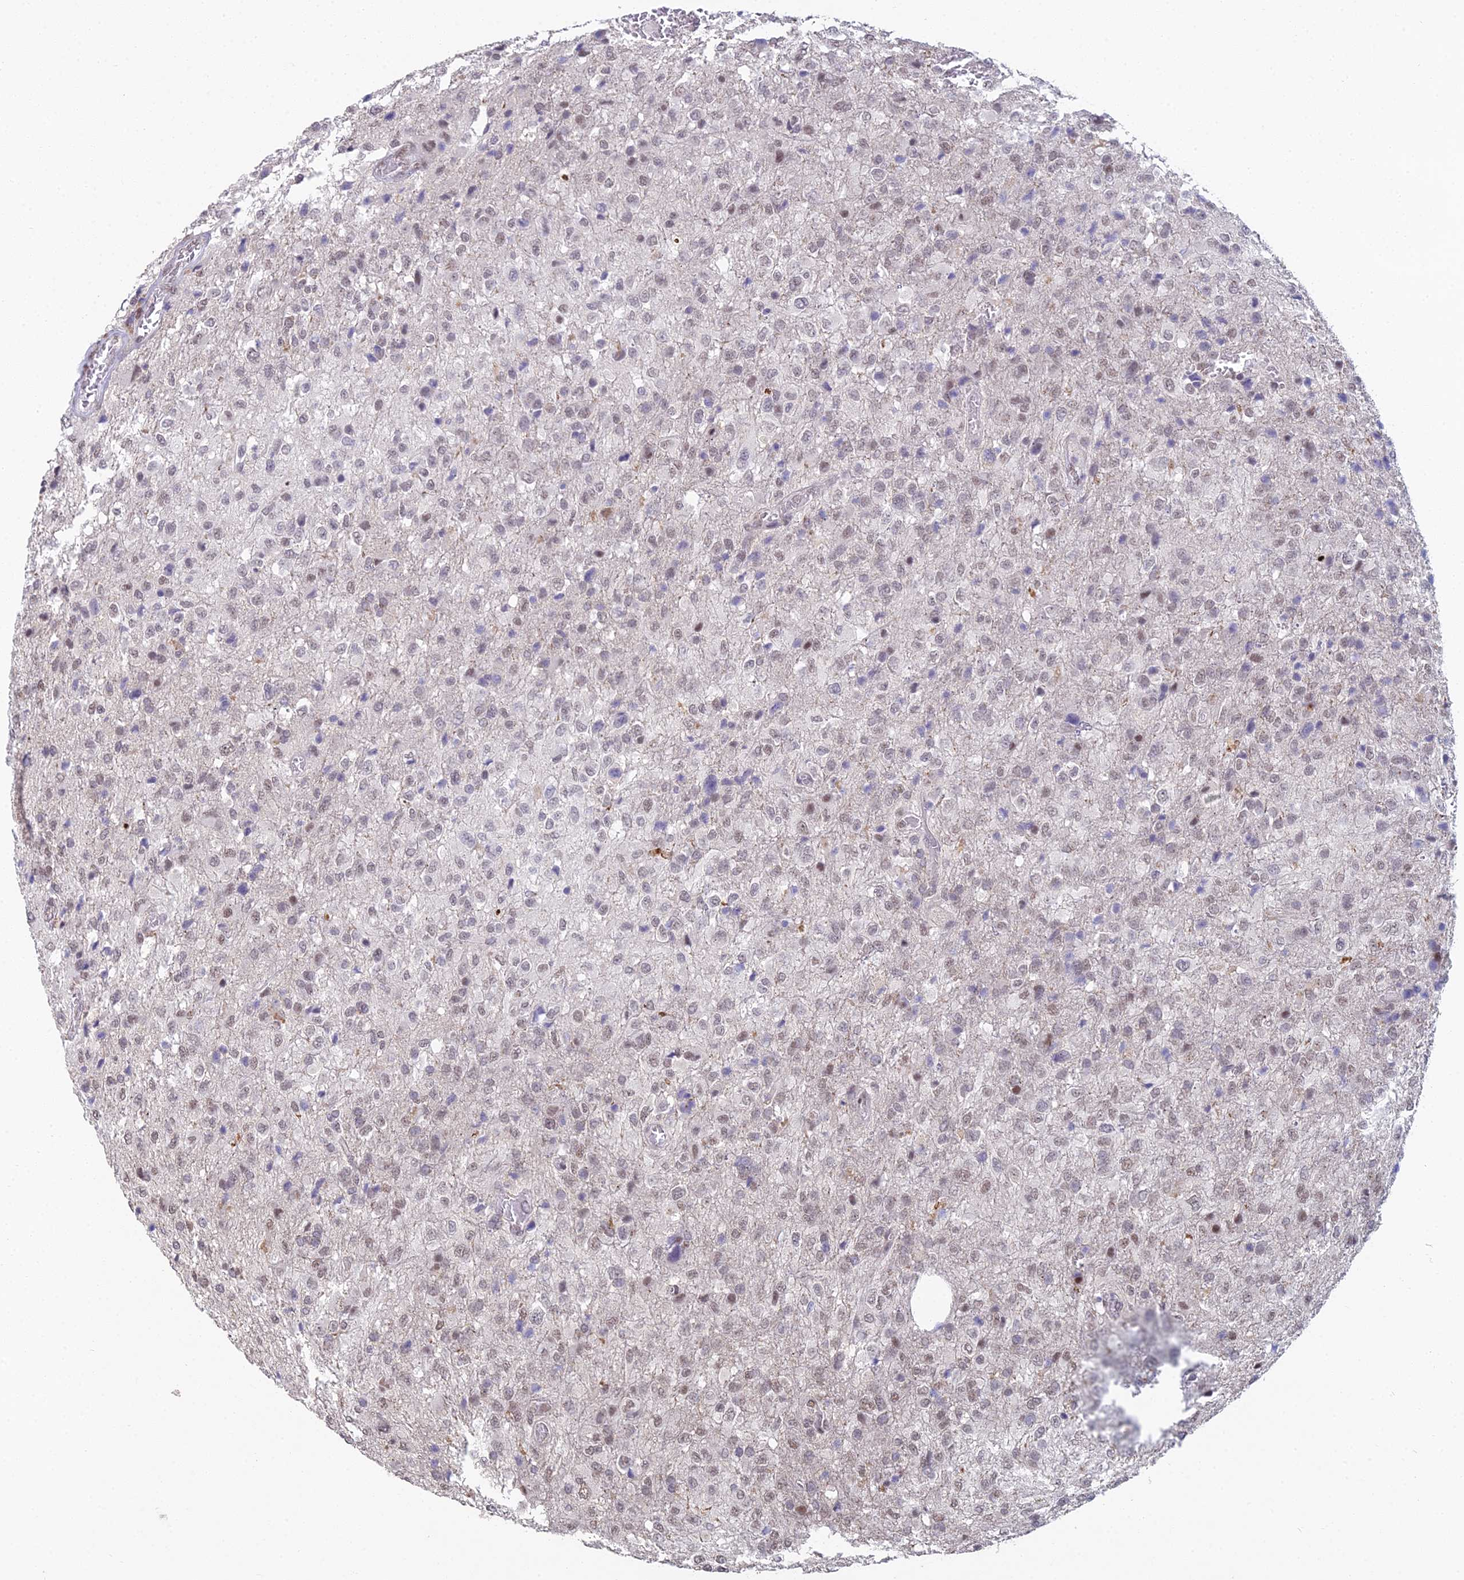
{"staining": {"intensity": "weak", "quantity": "25%-75%", "location": "nuclear"}, "tissue": "glioma", "cell_type": "Tumor cells", "image_type": "cancer", "snomed": [{"axis": "morphology", "description": "Glioma, malignant, High grade"}, {"axis": "topography", "description": "Brain"}], "caption": "Weak nuclear protein expression is identified in approximately 25%-75% of tumor cells in glioma.", "gene": "ABHD17A", "patient": {"sex": "female", "age": 74}}